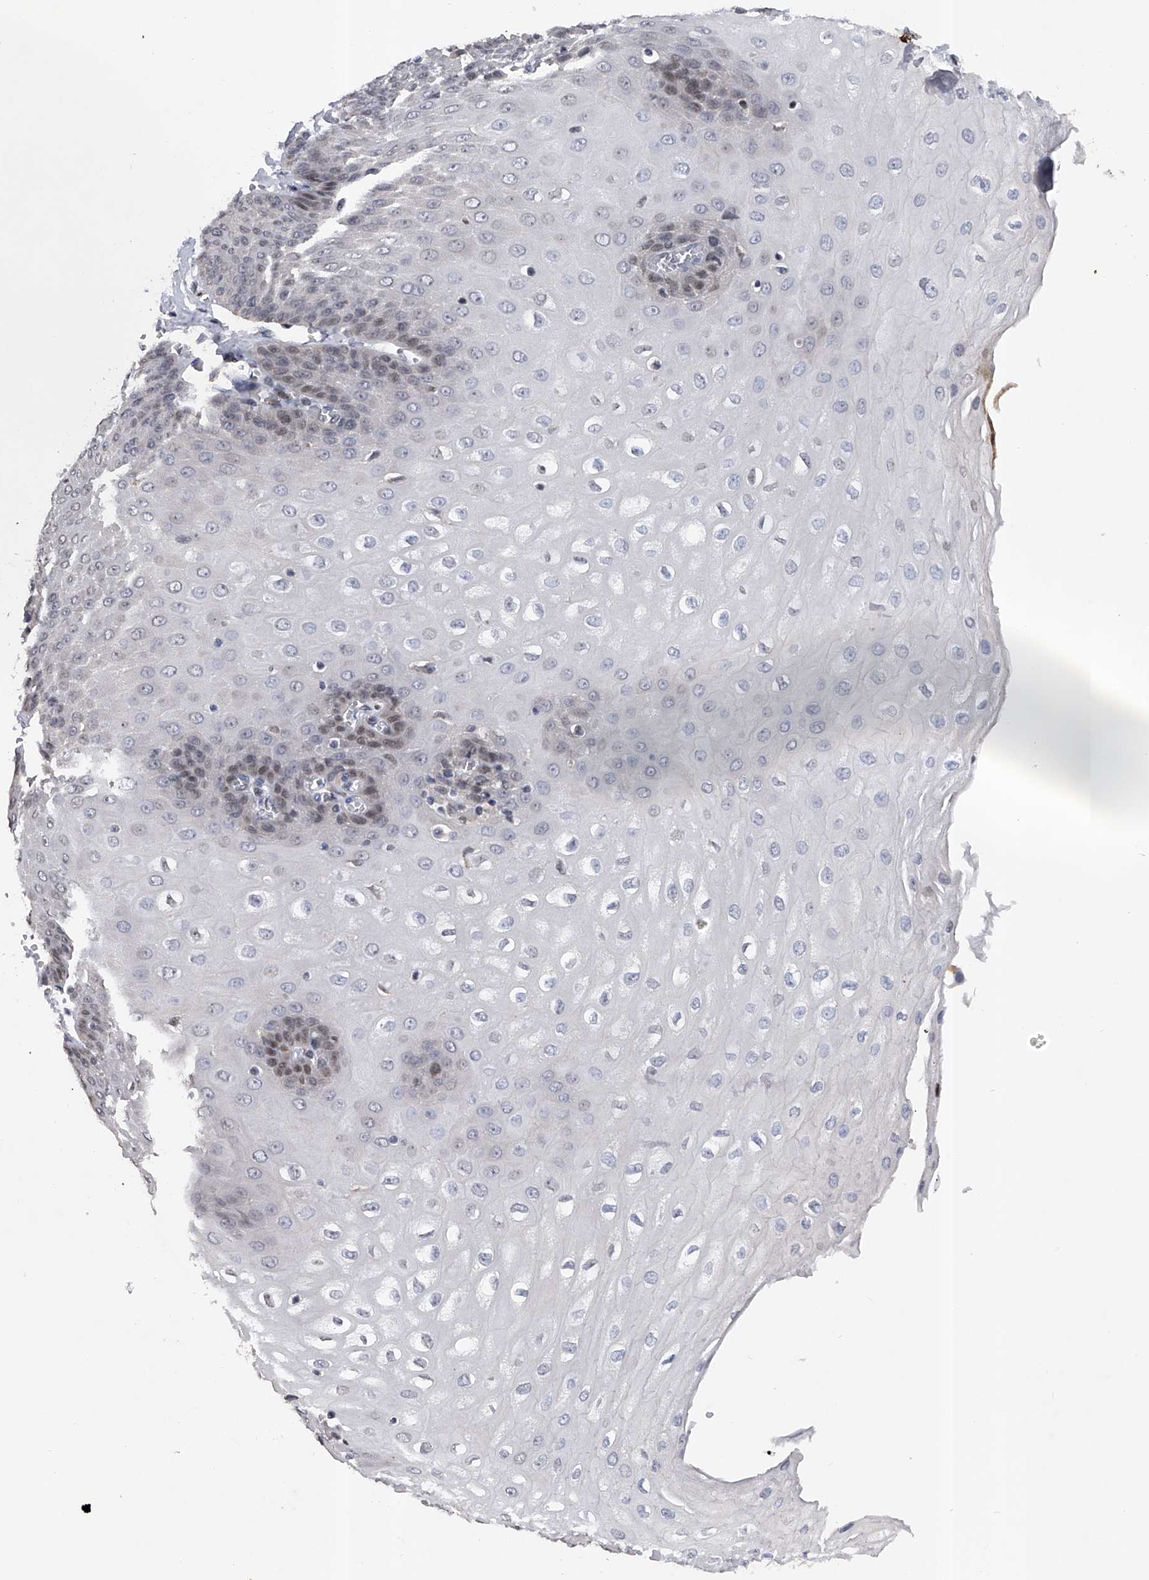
{"staining": {"intensity": "weak", "quantity": "<25%", "location": "nuclear"}, "tissue": "esophagus", "cell_type": "Squamous epithelial cells", "image_type": "normal", "snomed": [{"axis": "morphology", "description": "Normal tissue, NOS"}, {"axis": "topography", "description": "Esophagus"}], "caption": "High magnification brightfield microscopy of normal esophagus stained with DAB (brown) and counterstained with hematoxylin (blue): squamous epithelial cells show no significant expression. The staining was performed using DAB (3,3'-diaminobenzidine) to visualize the protein expression in brown, while the nuclei were stained in blue with hematoxylin (Magnification: 20x).", "gene": "RWDD2A", "patient": {"sex": "male", "age": 60}}